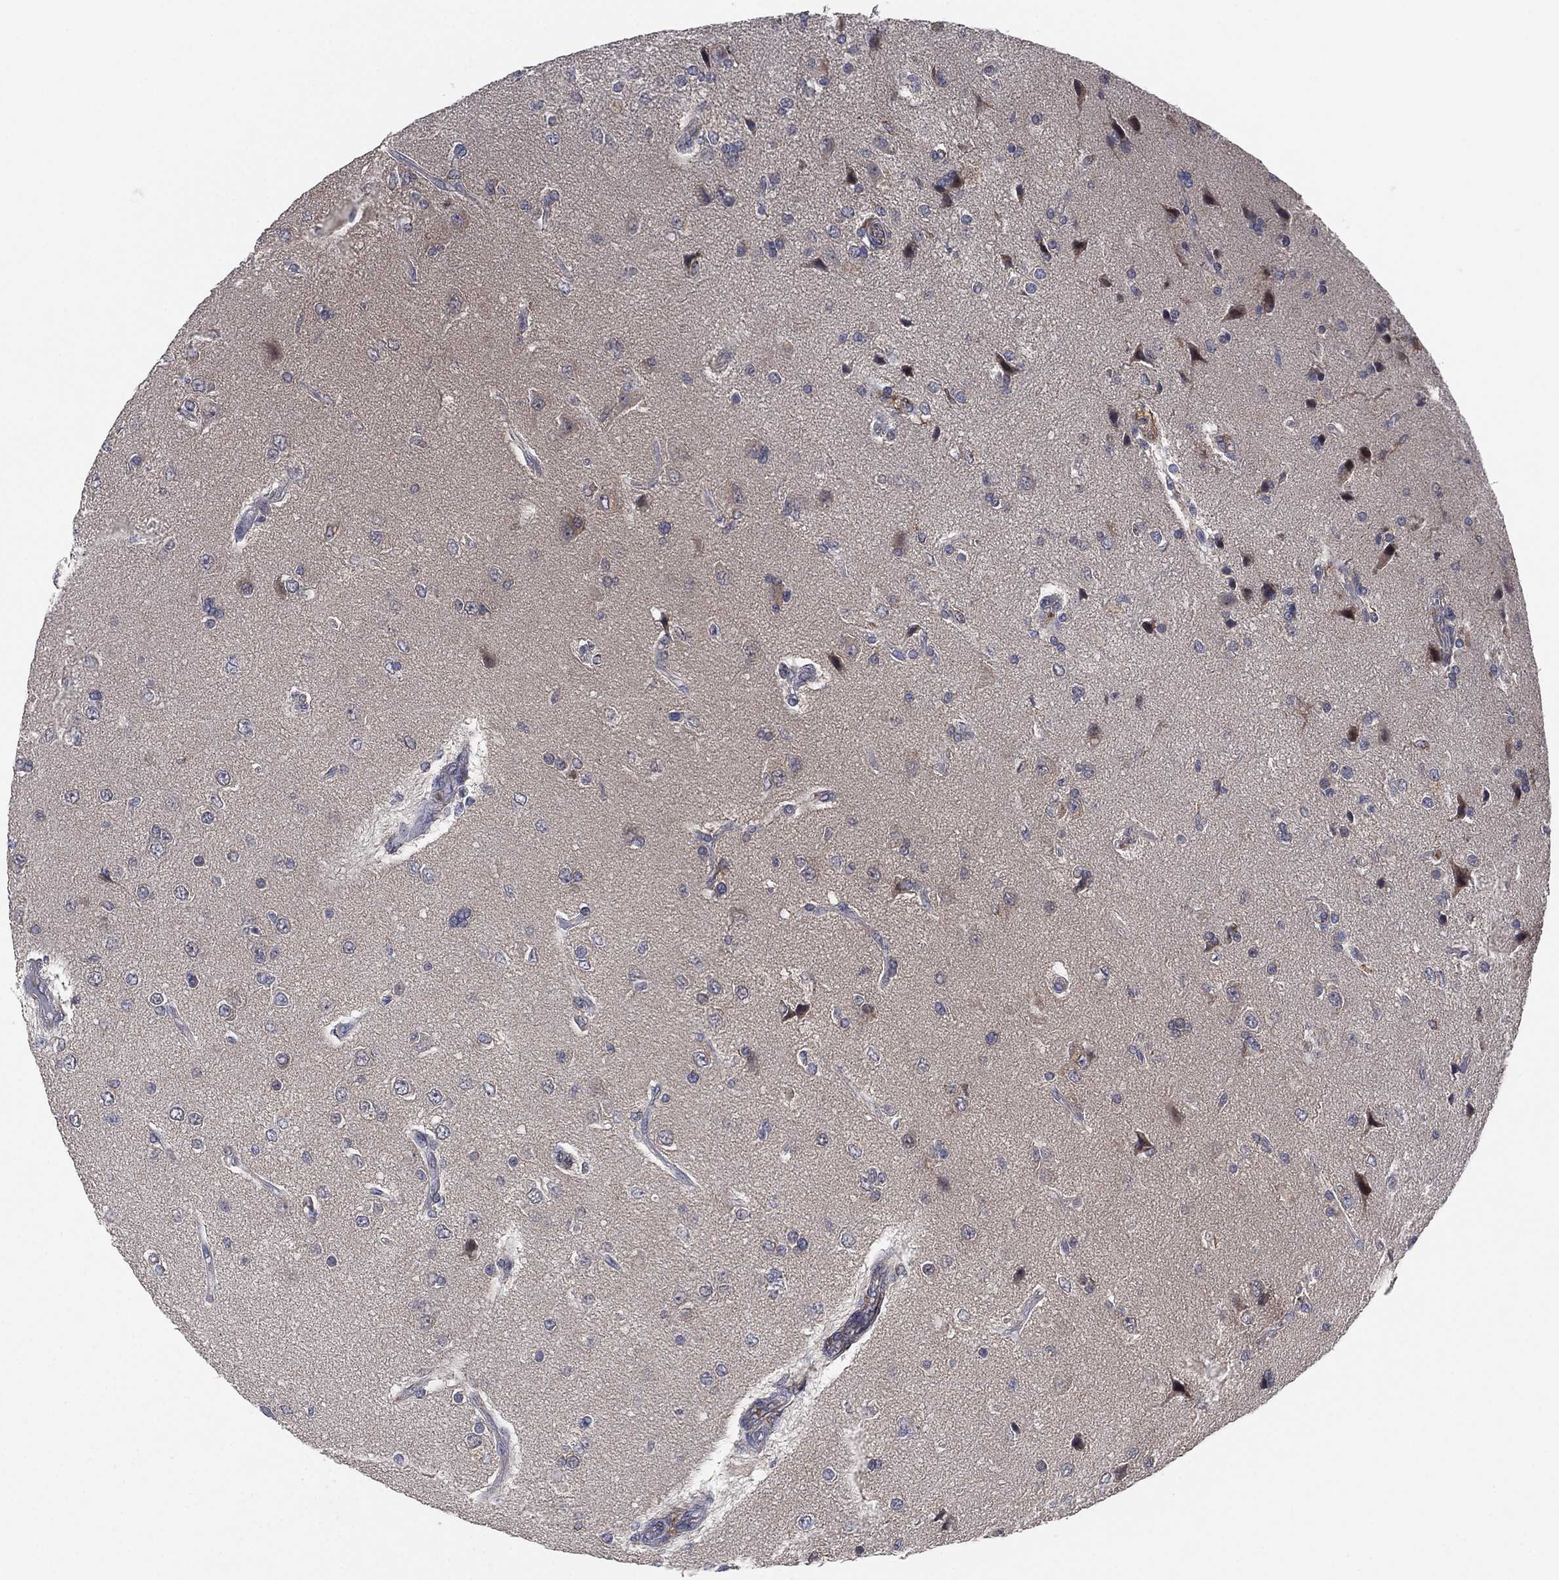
{"staining": {"intensity": "negative", "quantity": "none", "location": "none"}, "tissue": "glioma", "cell_type": "Tumor cells", "image_type": "cancer", "snomed": [{"axis": "morphology", "description": "Glioma, malignant, High grade"}, {"axis": "topography", "description": "Brain"}], "caption": "There is no significant positivity in tumor cells of high-grade glioma (malignant).", "gene": "FES", "patient": {"sex": "male", "age": 56}}